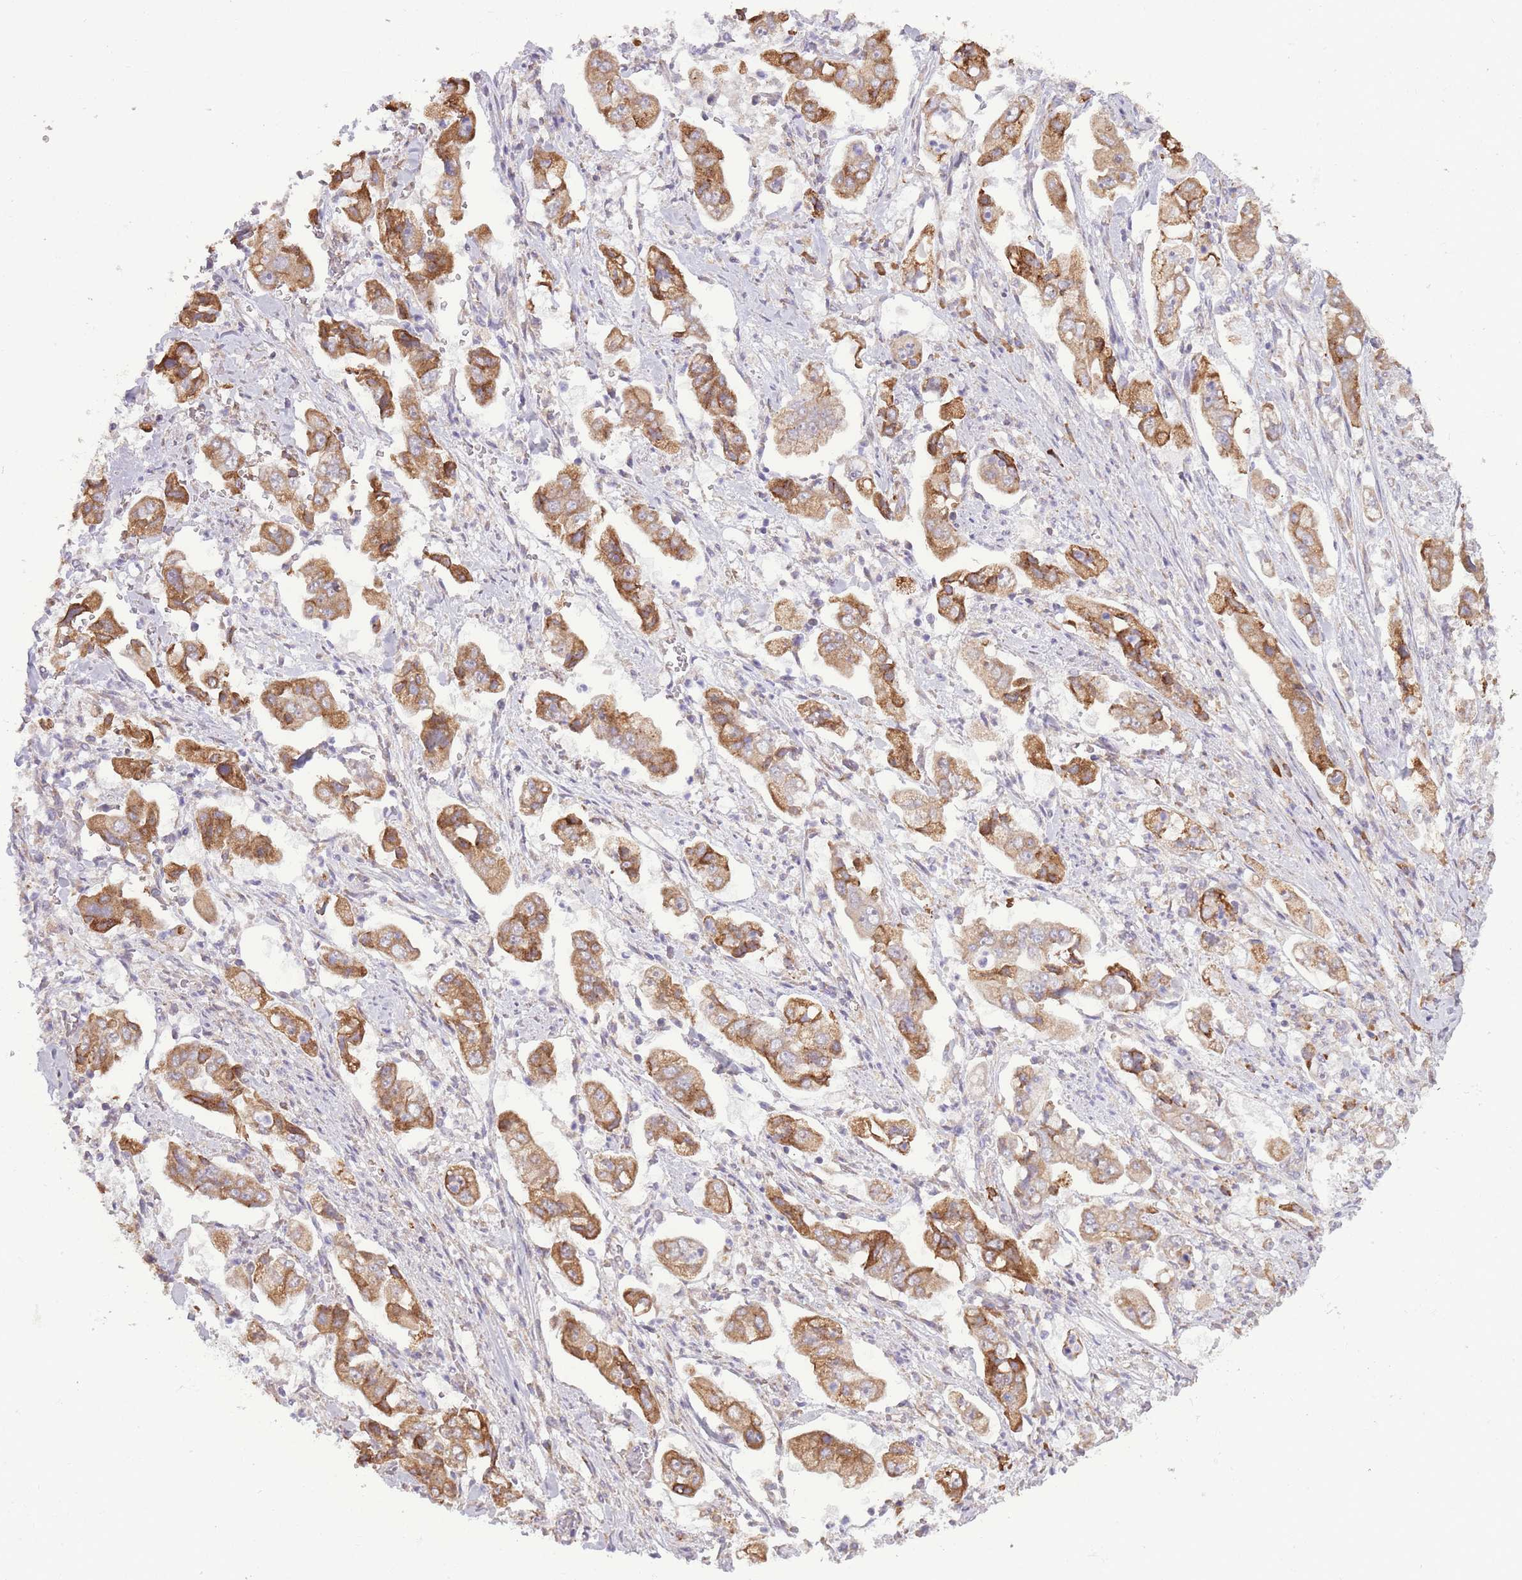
{"staining": {"intensity": "moderate", "quantity": ">75%", "location": "cytoplasmic/membranous"}, "tissue": "stomach cancer", "cell_type": "Tumor cells", "image_type": "cancer", "snomed": [{"axis": "morphology", "description": "Adenocarcinoma, NOS"}, {"axis": "topography", "description": "Stomach"}], "caption": "IHC histopathology image of human stomach cancer stained for a protein (brown), which shows medium levels of moderate cytoplasmic/membranous staining in approximately >75% of tumor cells.", "gene": "TRAPPC5", "patient": {"sex": "male", "age": 62}}